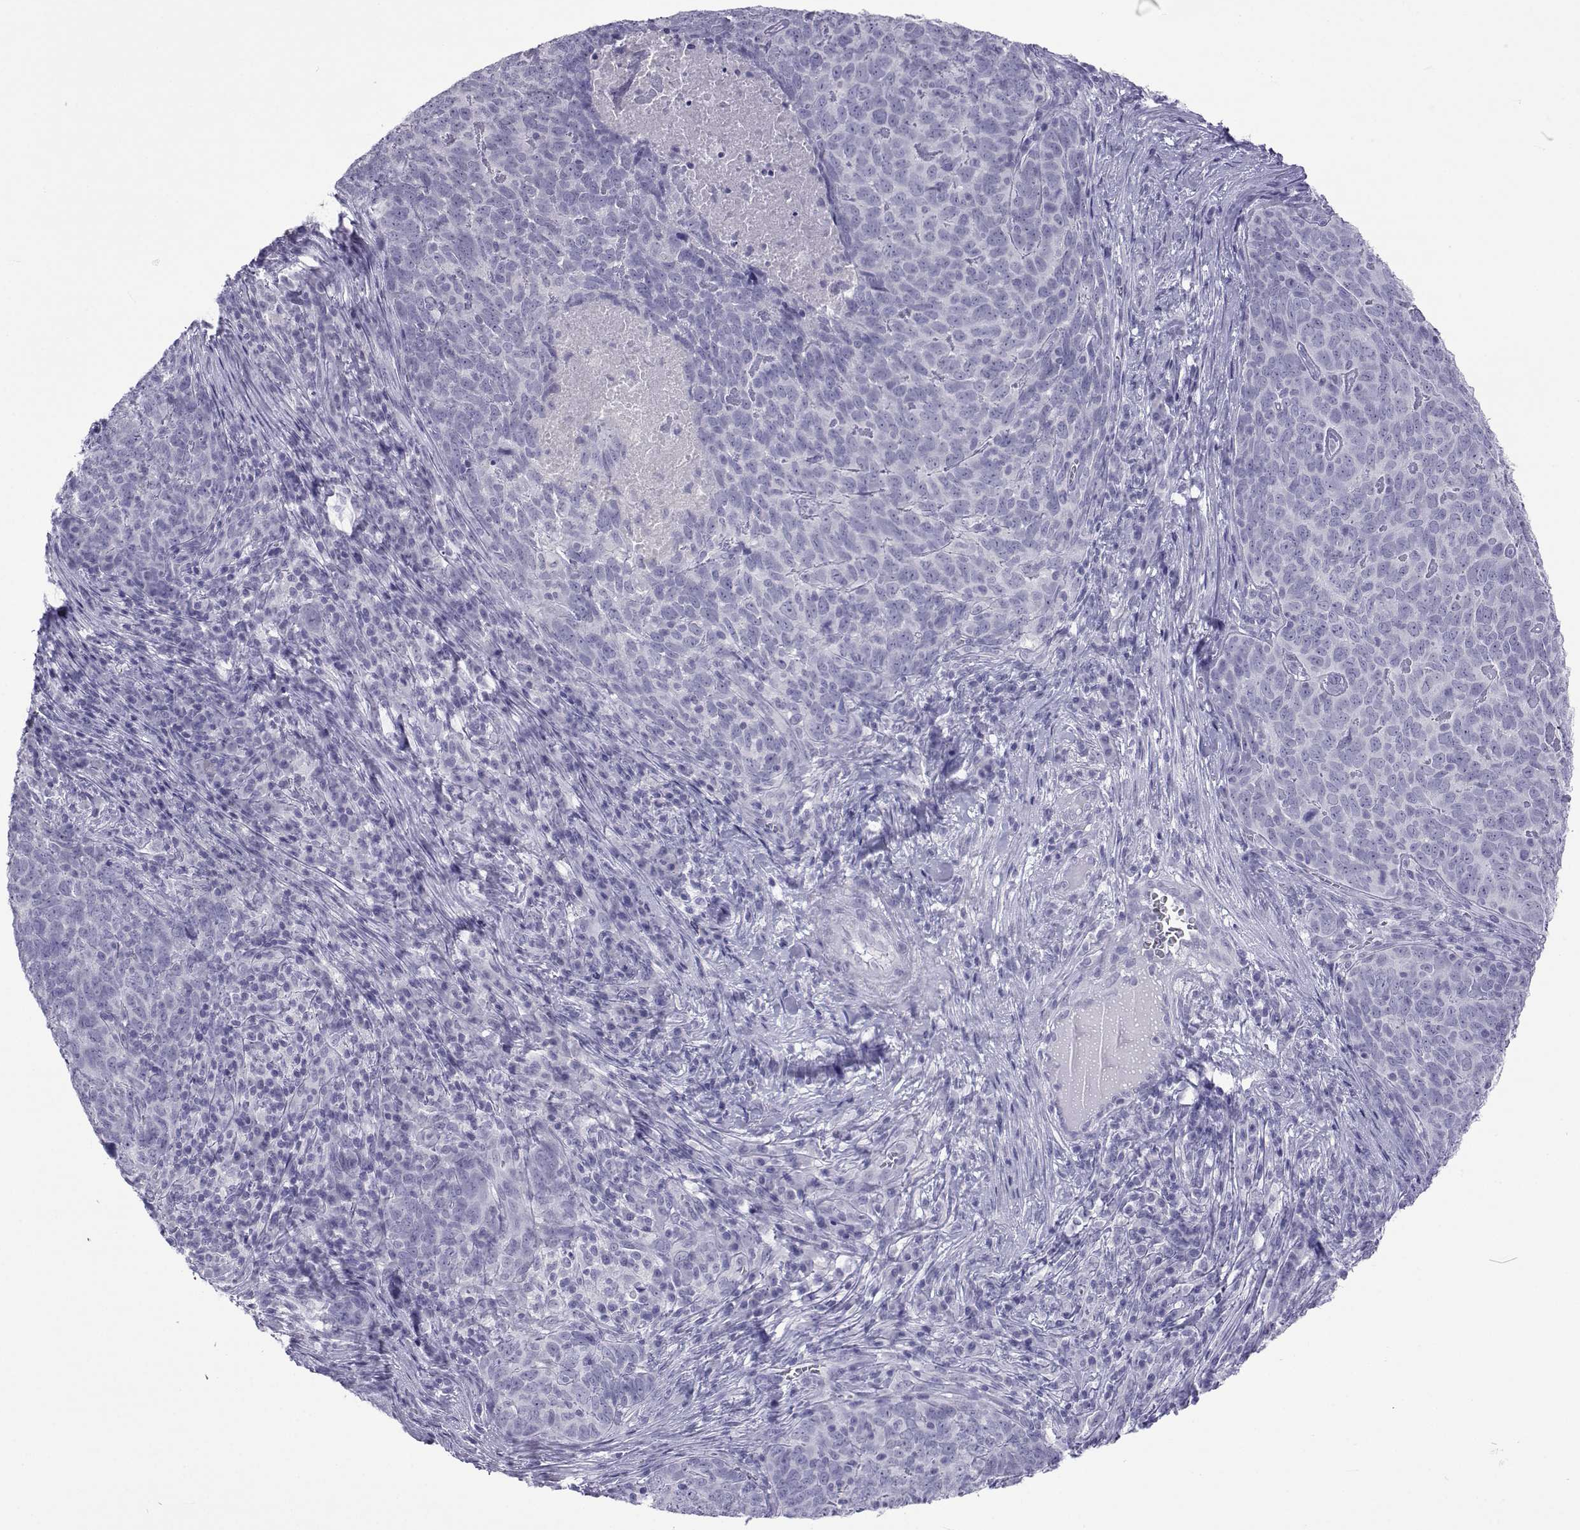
{"staining": {"intensity": "negative", "quantity": "none", "location": "none"}, "tissue": "skin cancer", "cell_type": "Tumor cells", "image_type": "cancer", "snomed": [{"axis": "morphology", "description": "Squamous cell carcinoma, NOS"}, {"axis": "topography", "description": "Skin"}, {"axis": "topography", "description": "Anal"}], "caption": "A photomicrograph of skin cancer stained for a protein reveals no brown staining in tumor cells.", "gene": "ACTL7A", "patient": {"sex": "female", "age": 51}}